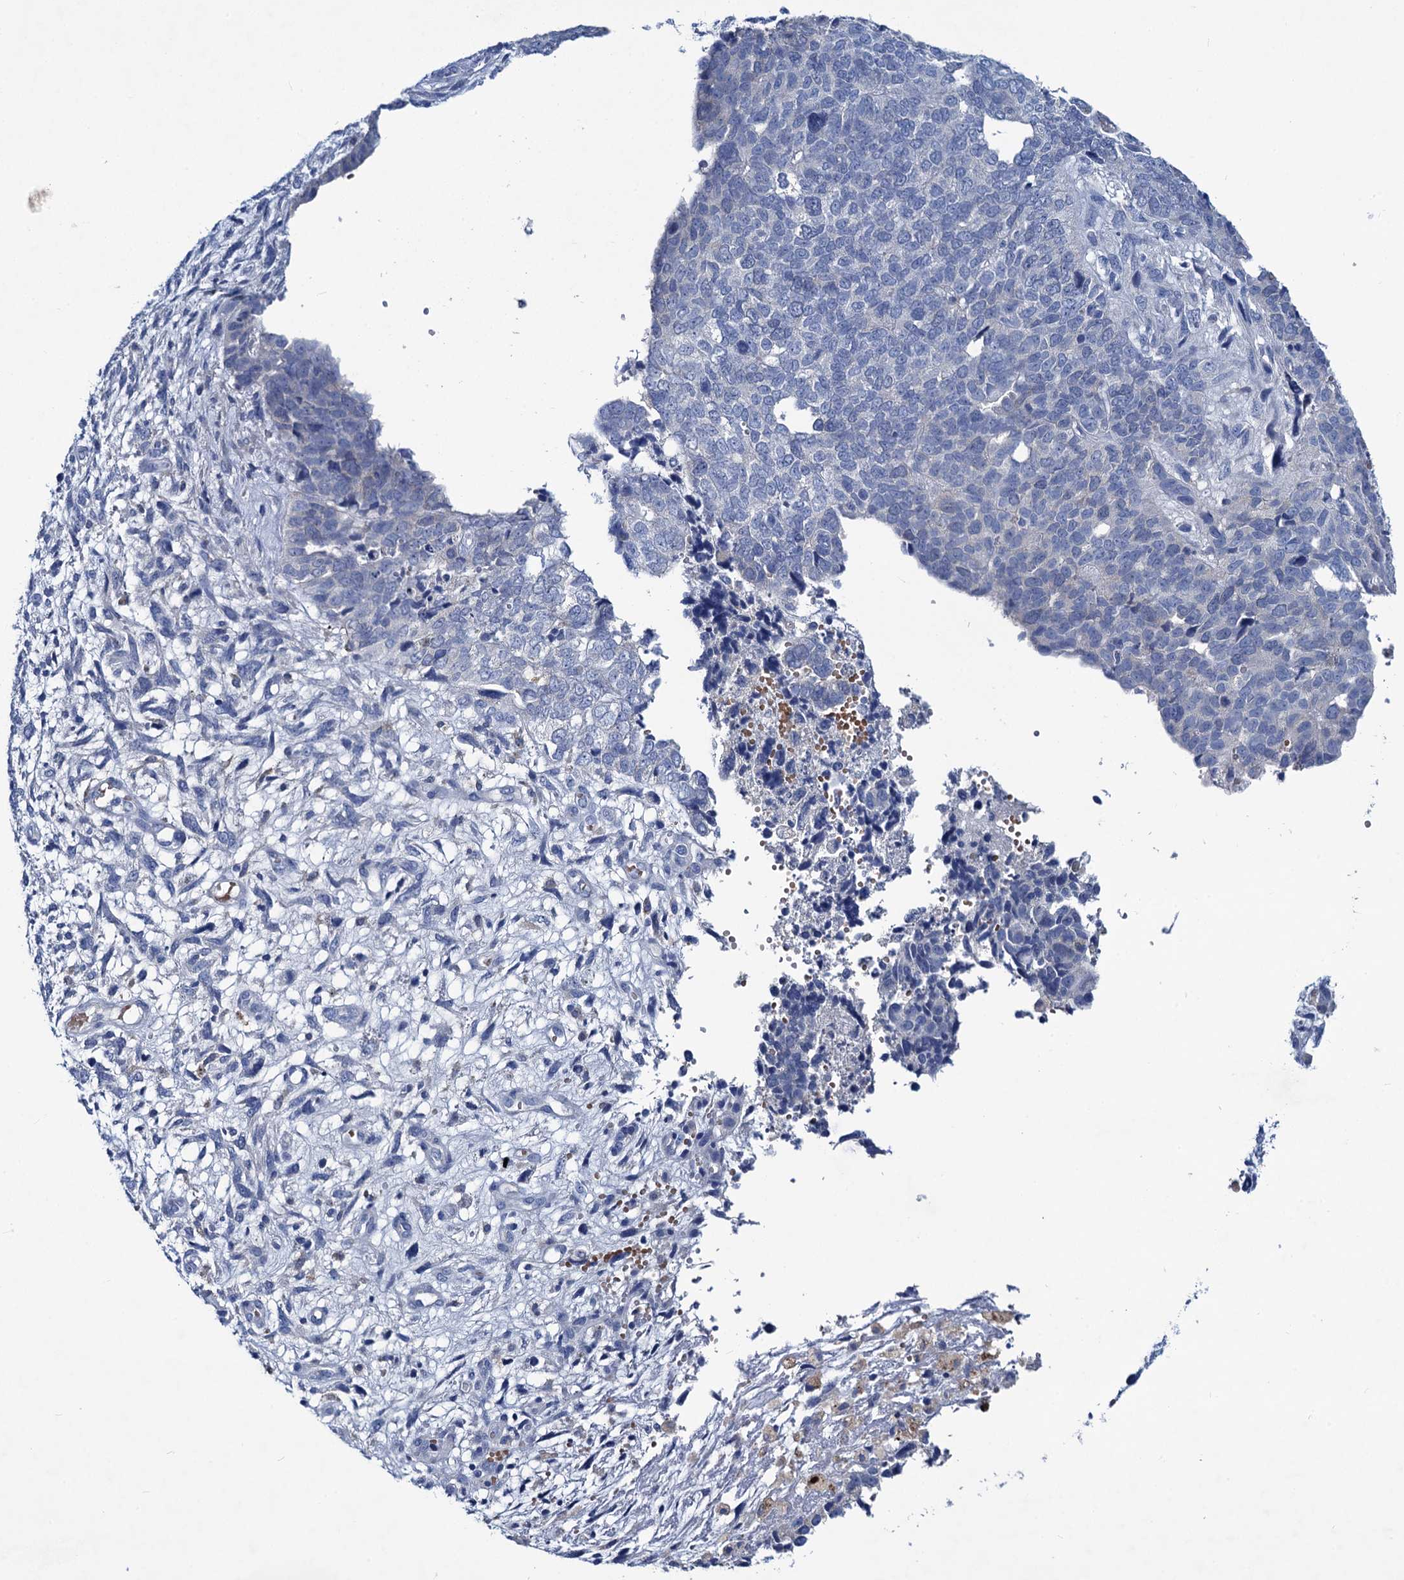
{"staining": {"intensity": "negative", "quantity": "none", "location": "none"}, "tissue": "cervical cancer", "cell_type": "Tumor cells", "image_type": "cancer", "snomed": [{"axis": "morphology", "description": "Squamous cell carcinoma, NOS"}, {"axis": "topography", "description": "Cervix"}], "caption": "Cervical cancer (squamous cell carcinoma) stained for a protein using IHC reveals no positivity tumor cells.", "gene": "RTKN2", "patient": {"sex": "female", "age": 63}}